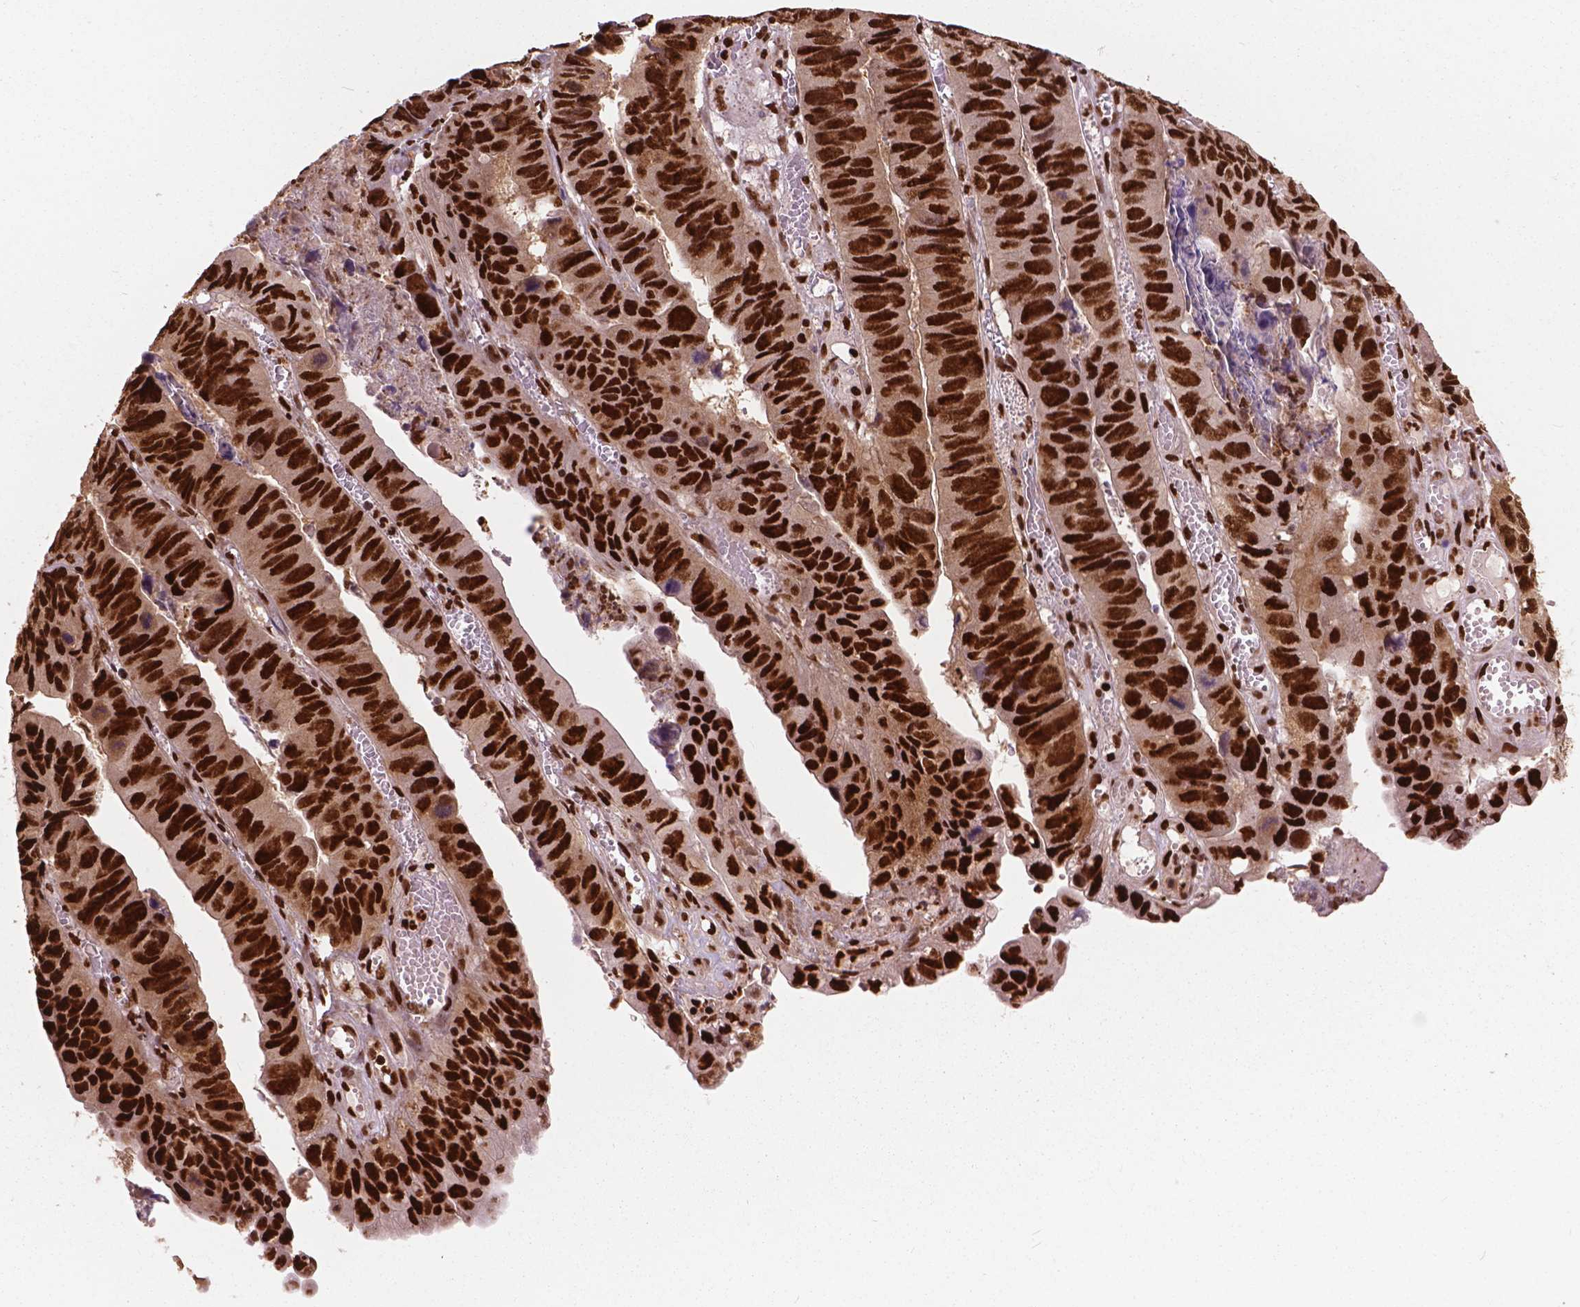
{"staining": {"intensity": "strong", "quantity": ">75%", "location": "nuclear"}, "tissue": "stomach cancer", "cell_type": "Tumor cells", "image_type": "cancer", "snomed": [{"axis": "morphology", "description": "Adenocarcinoma, NOS"}, {"axis": "topography", "description": "Stomach, lower"}], "caption": "Human stomach adenocarcinoma stained with a brown dye reveals strong nuclear positive positivity in approximately >75% of tumor cells.", "gene": "ANP32B", "patient": {"sex": "male", "age": 77}}